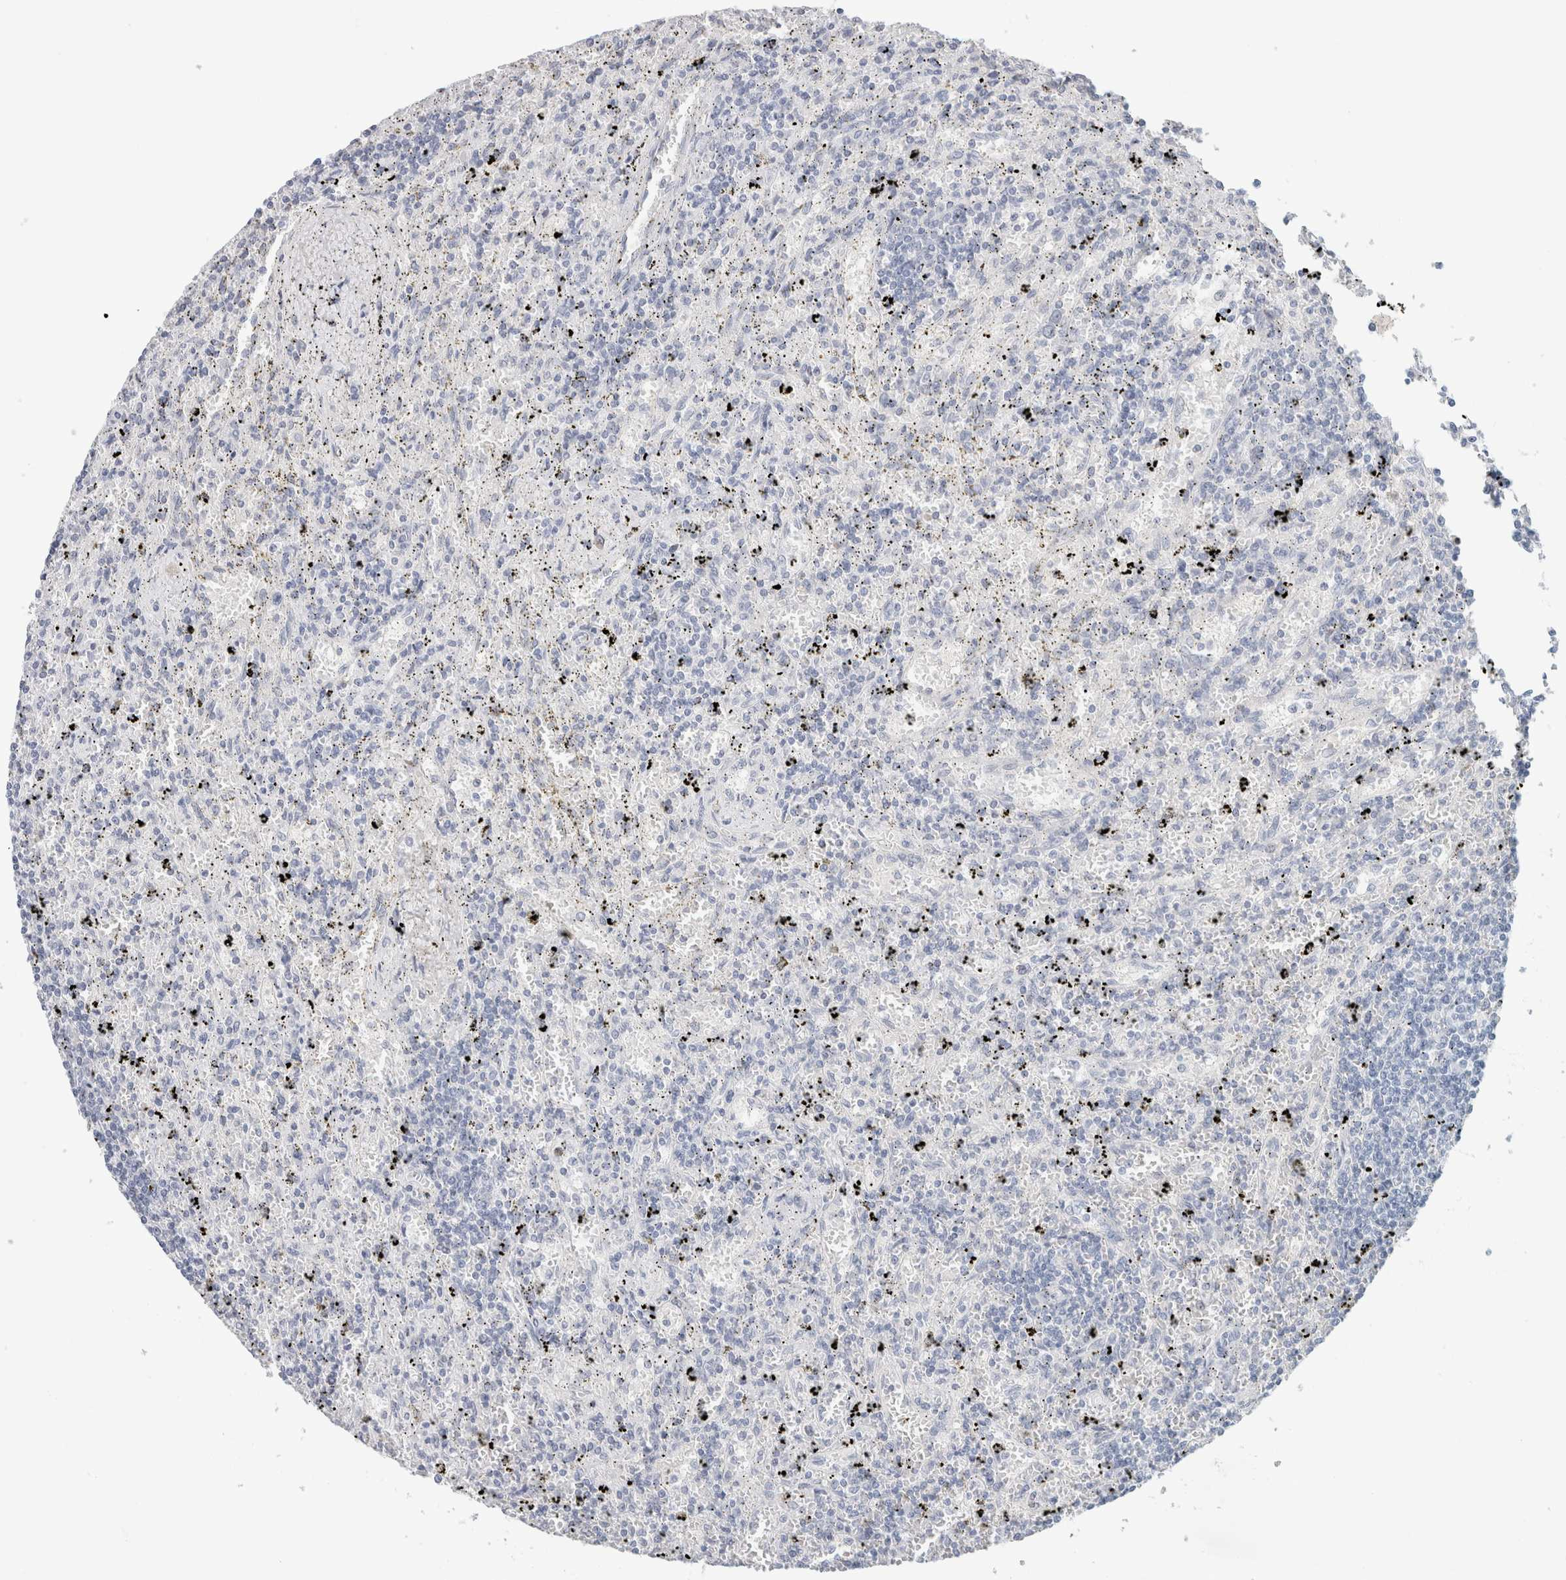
{"staining": {"intensity": "negative", "quantity": "none", "location": "none"}, "tissue": "lymphoma", "cell_type": "Tumor cells", "image_type": "cancer", "snomed": [{"axis": "morphology", "description": "Malignant lymphoma, non-Hodgkin's type, Low grade"}, {"axis": "topography", "description": "Spleen"}], "caption": "Low-grade malignant lymphoma, non-Hodgkin's type stained for a protein using immunohistochemistry reveals no staining tumor cells.", "gene": "IL6", "patient": {"sex": "male", "age": 76}}